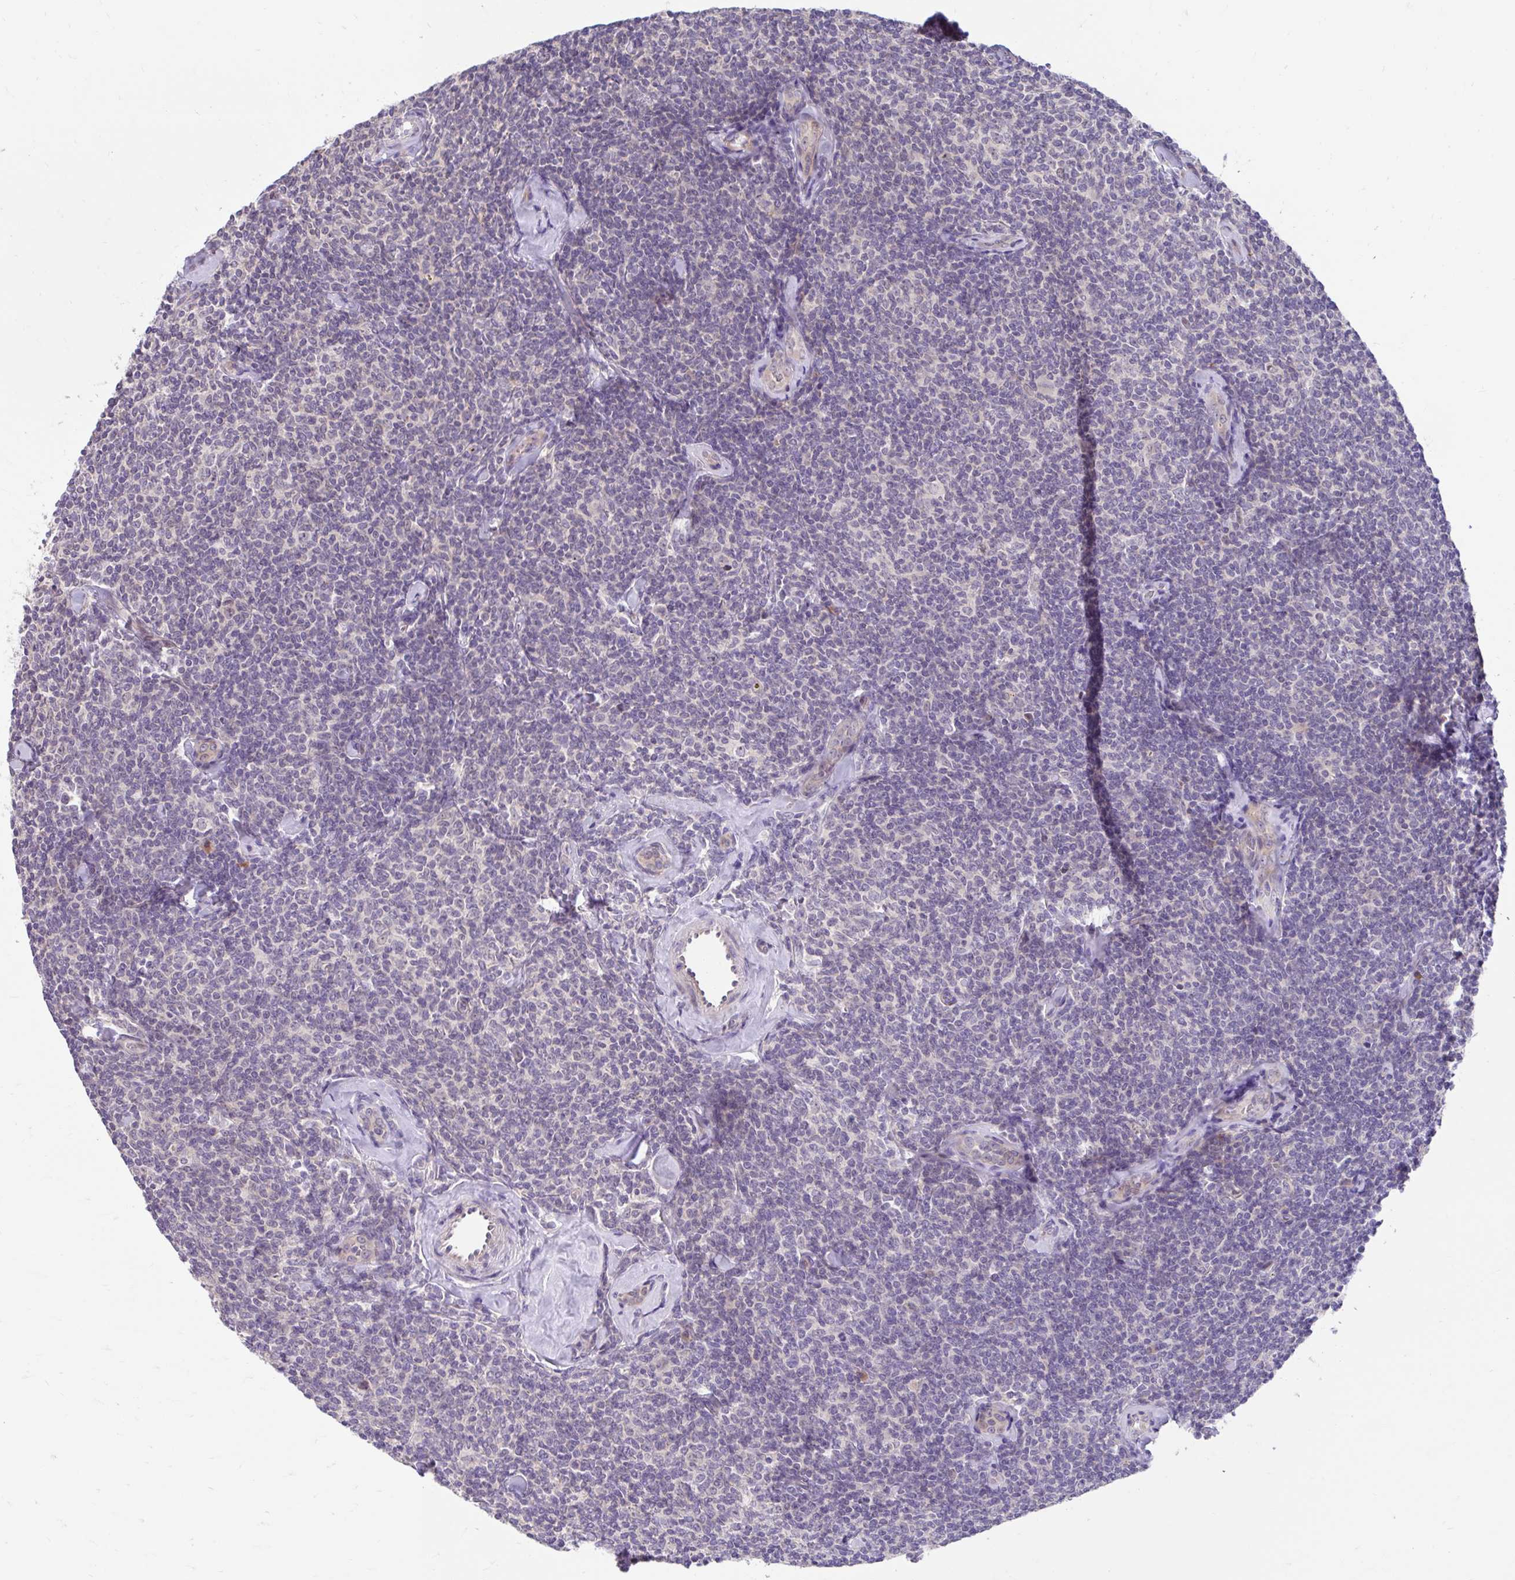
{"staining": {"intensity": "negative", "quantity": "none", "location": "none"}, "tissue": "lymphoma", "cell_type": "Tumor cells", "image_type": "cancer", "snomed": [{"axis": "morphology", "description": "Malignant lymphoma, non-Hodgkin's type, Low grade"}, {"axis": "topography", "description": "Lymph node"}], "caption": "Tumor cells show no significant protein positivity in low-grade malignant lymphoma, non-Hodgkin's type.", "gene": "NT5C1B", "patient": {"sex": "female", "age": 56}}